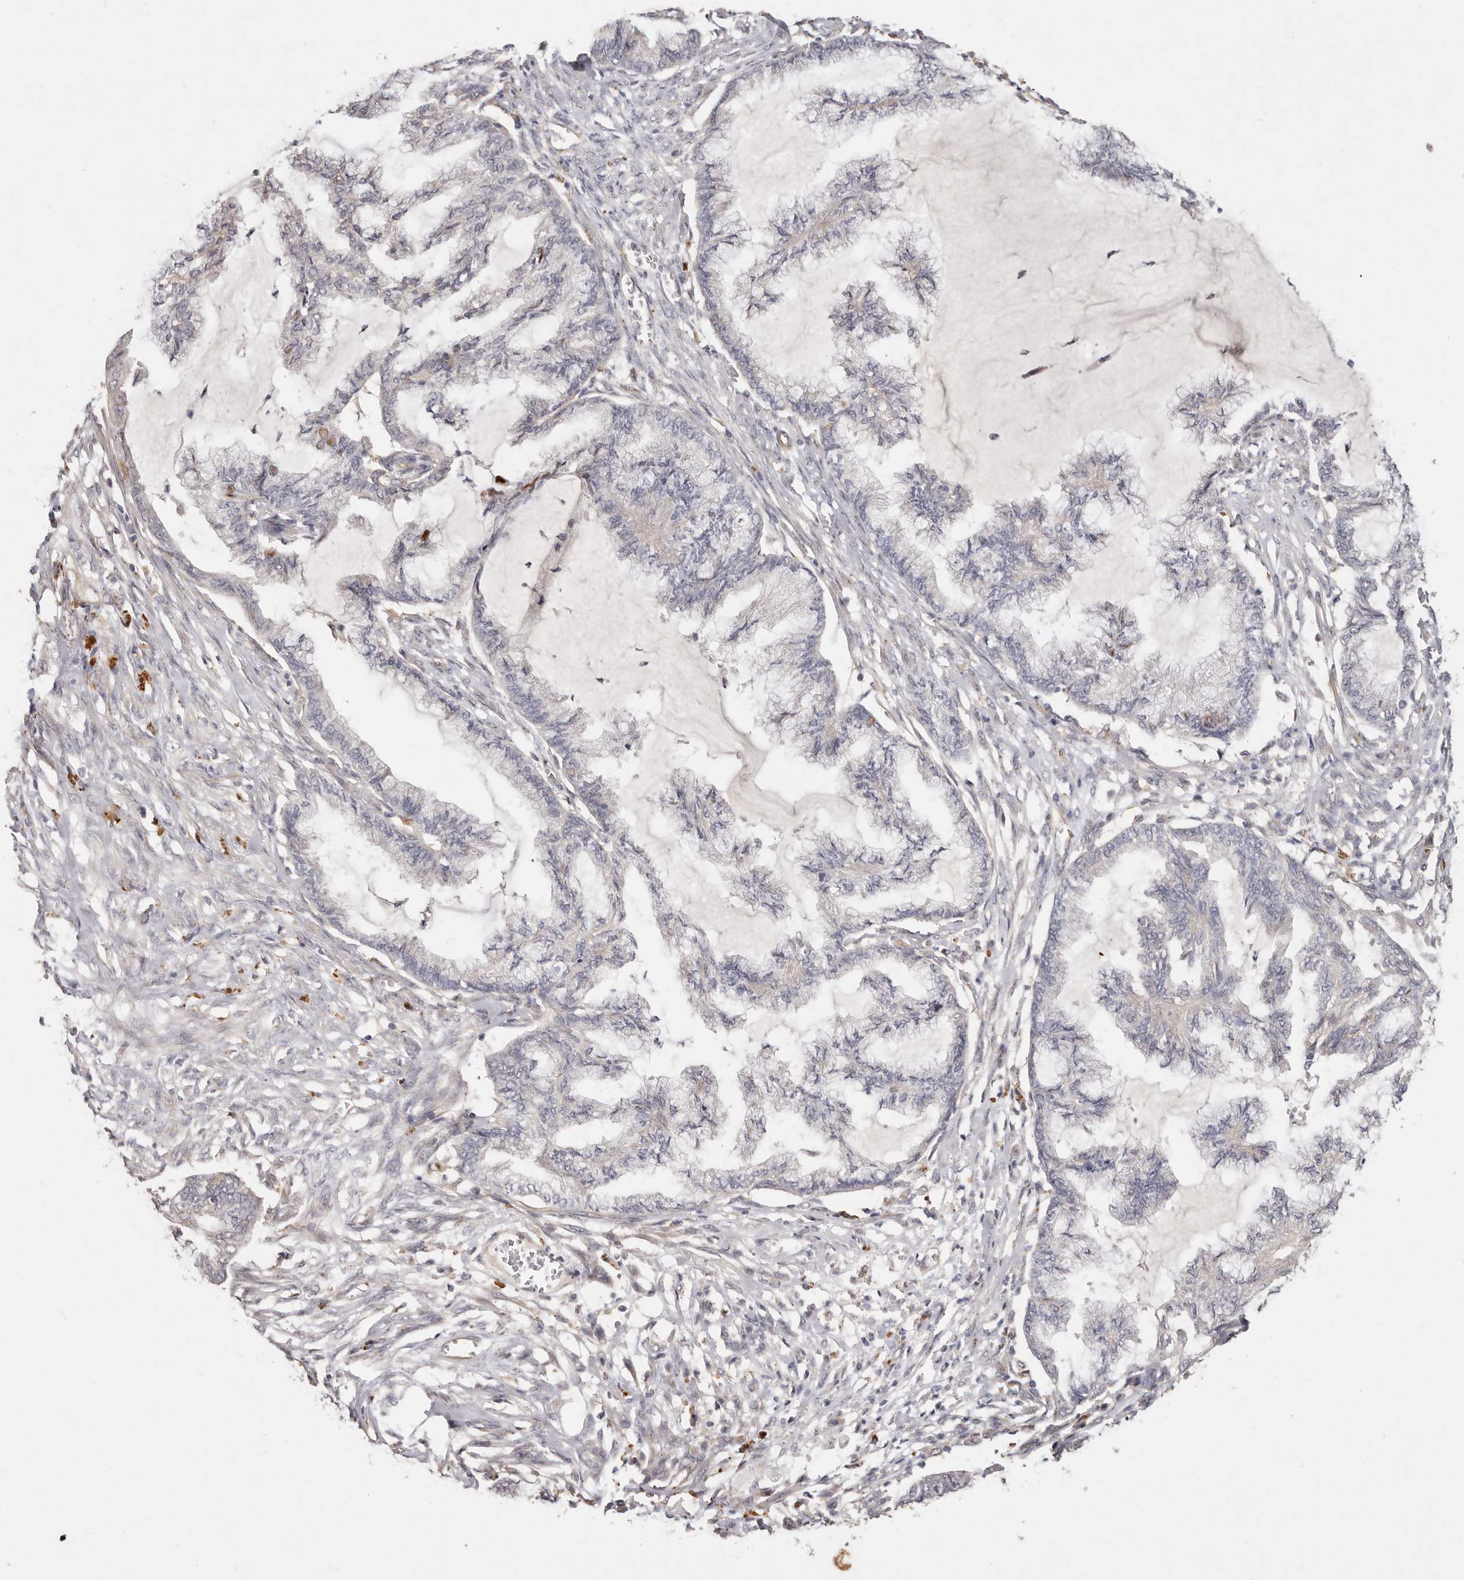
{"staining": {"intensity": "negative", "quantity": "none", "location": "none"}, "tissue": "endometrial cancer", "cell_type": "Tumor cells", "image_type": "cancer", "snomed": [{"axis": "morphology", "description": "Adenocarcinoma, NOS"}, {"axis": "topography", "description": "Endometrium"}], "caption": "Tumor cells show no significant protein expression in adenocarcinoma (endometrial).", "gene": "THBS3", "patient": {"sex": "female", "age": 86}}